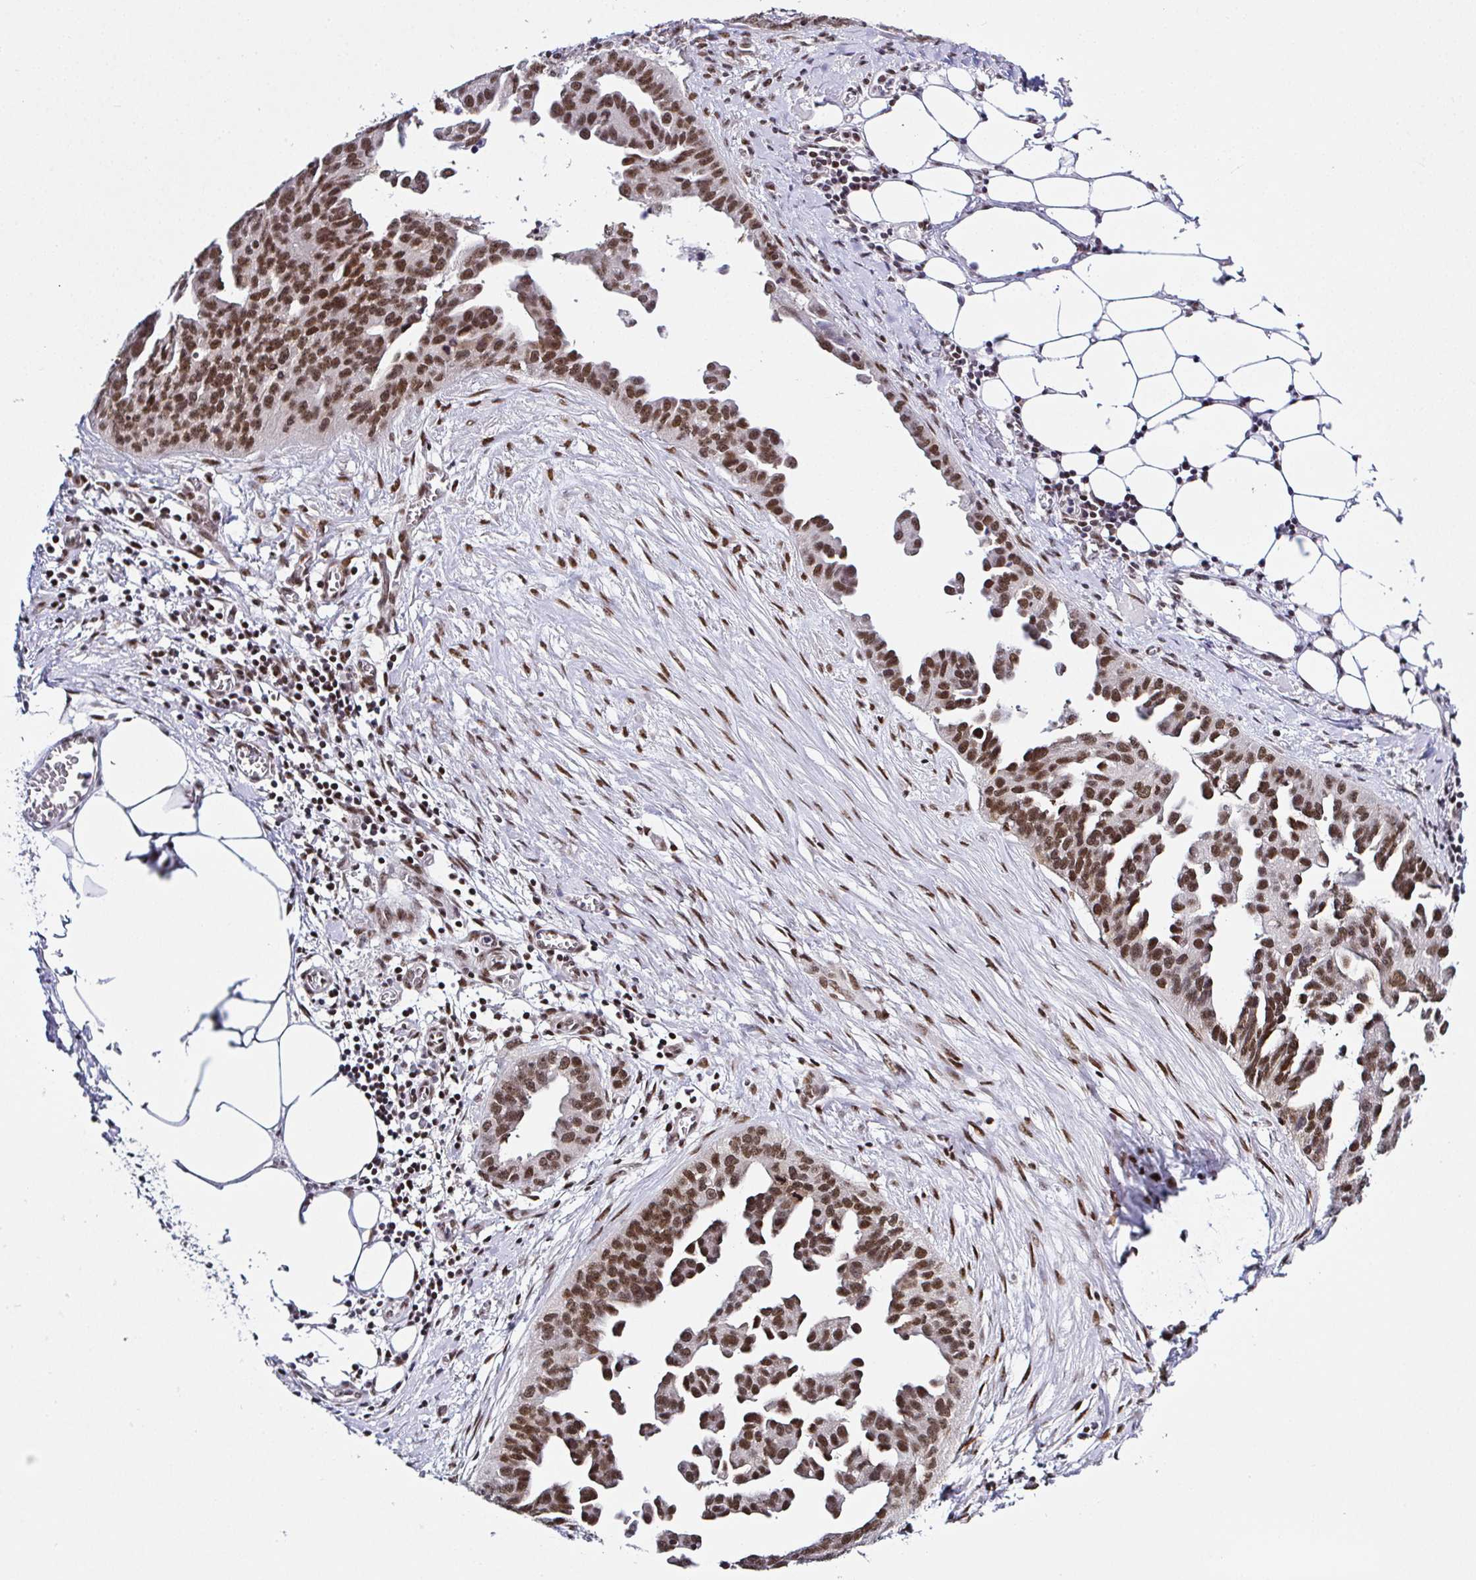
{"staining": {"intensity": "strong", "quantity": ">75%", "location": "nuclear"}, "tissue": "ovarian cancer", "cell_type": "Tumor cells", "image_type": "cancer", "snomed": [{"axis": "morphology", "description": "Cystadenocarcinoma, serous, NOS"}, {"axis": "topography", "description": "Ovary"}], "caption": "There is high levels of strong nuclear positivity in tumor cells of ovarian cancer, as demonstrated by immunohistochemical staining (brown color).", "gene": "DR1", "patient": {"sex": "female", "age": 75}}